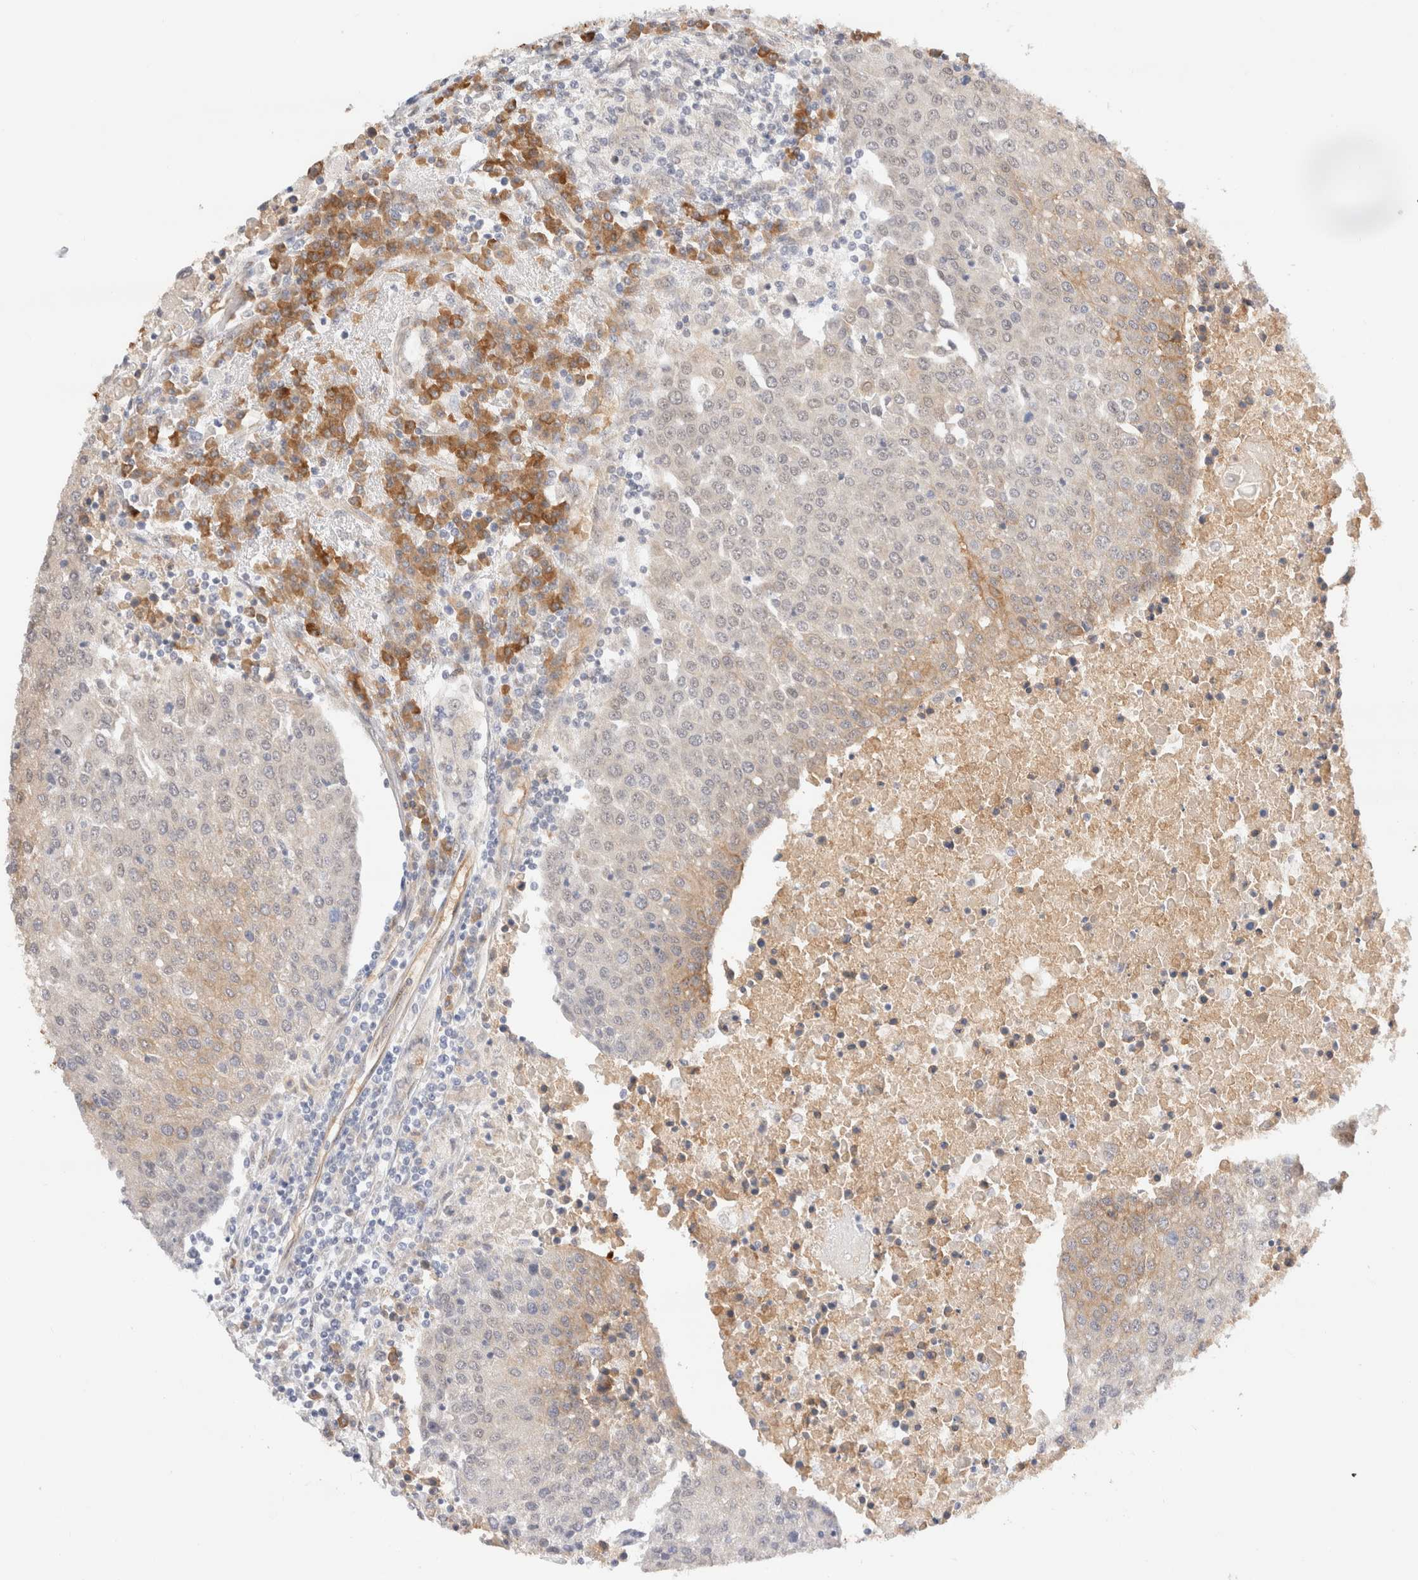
{"staining": {"intensity": "weak", "quantity": "25%-75%", "location": "cytoplasmic/membranous"}, "tissue": "urothelial cancer", "cell_type": "Tumor cells", "image_type": "cancer", "snomed": [{"axis": "morphology", "description": "Urothelial carcinoma, High grade"}, {"axis": "topography", "description": "Urinary bladder"}], "caption": "There is low levels of weak cytoplasmic/membranous staining in tumor cells of high-grade urothelial carcinoma, as demonstrated by immunohistochemical staining (brown color).", "gene": "SYVN1", "patient": {"sex": "female", "age": 85}}